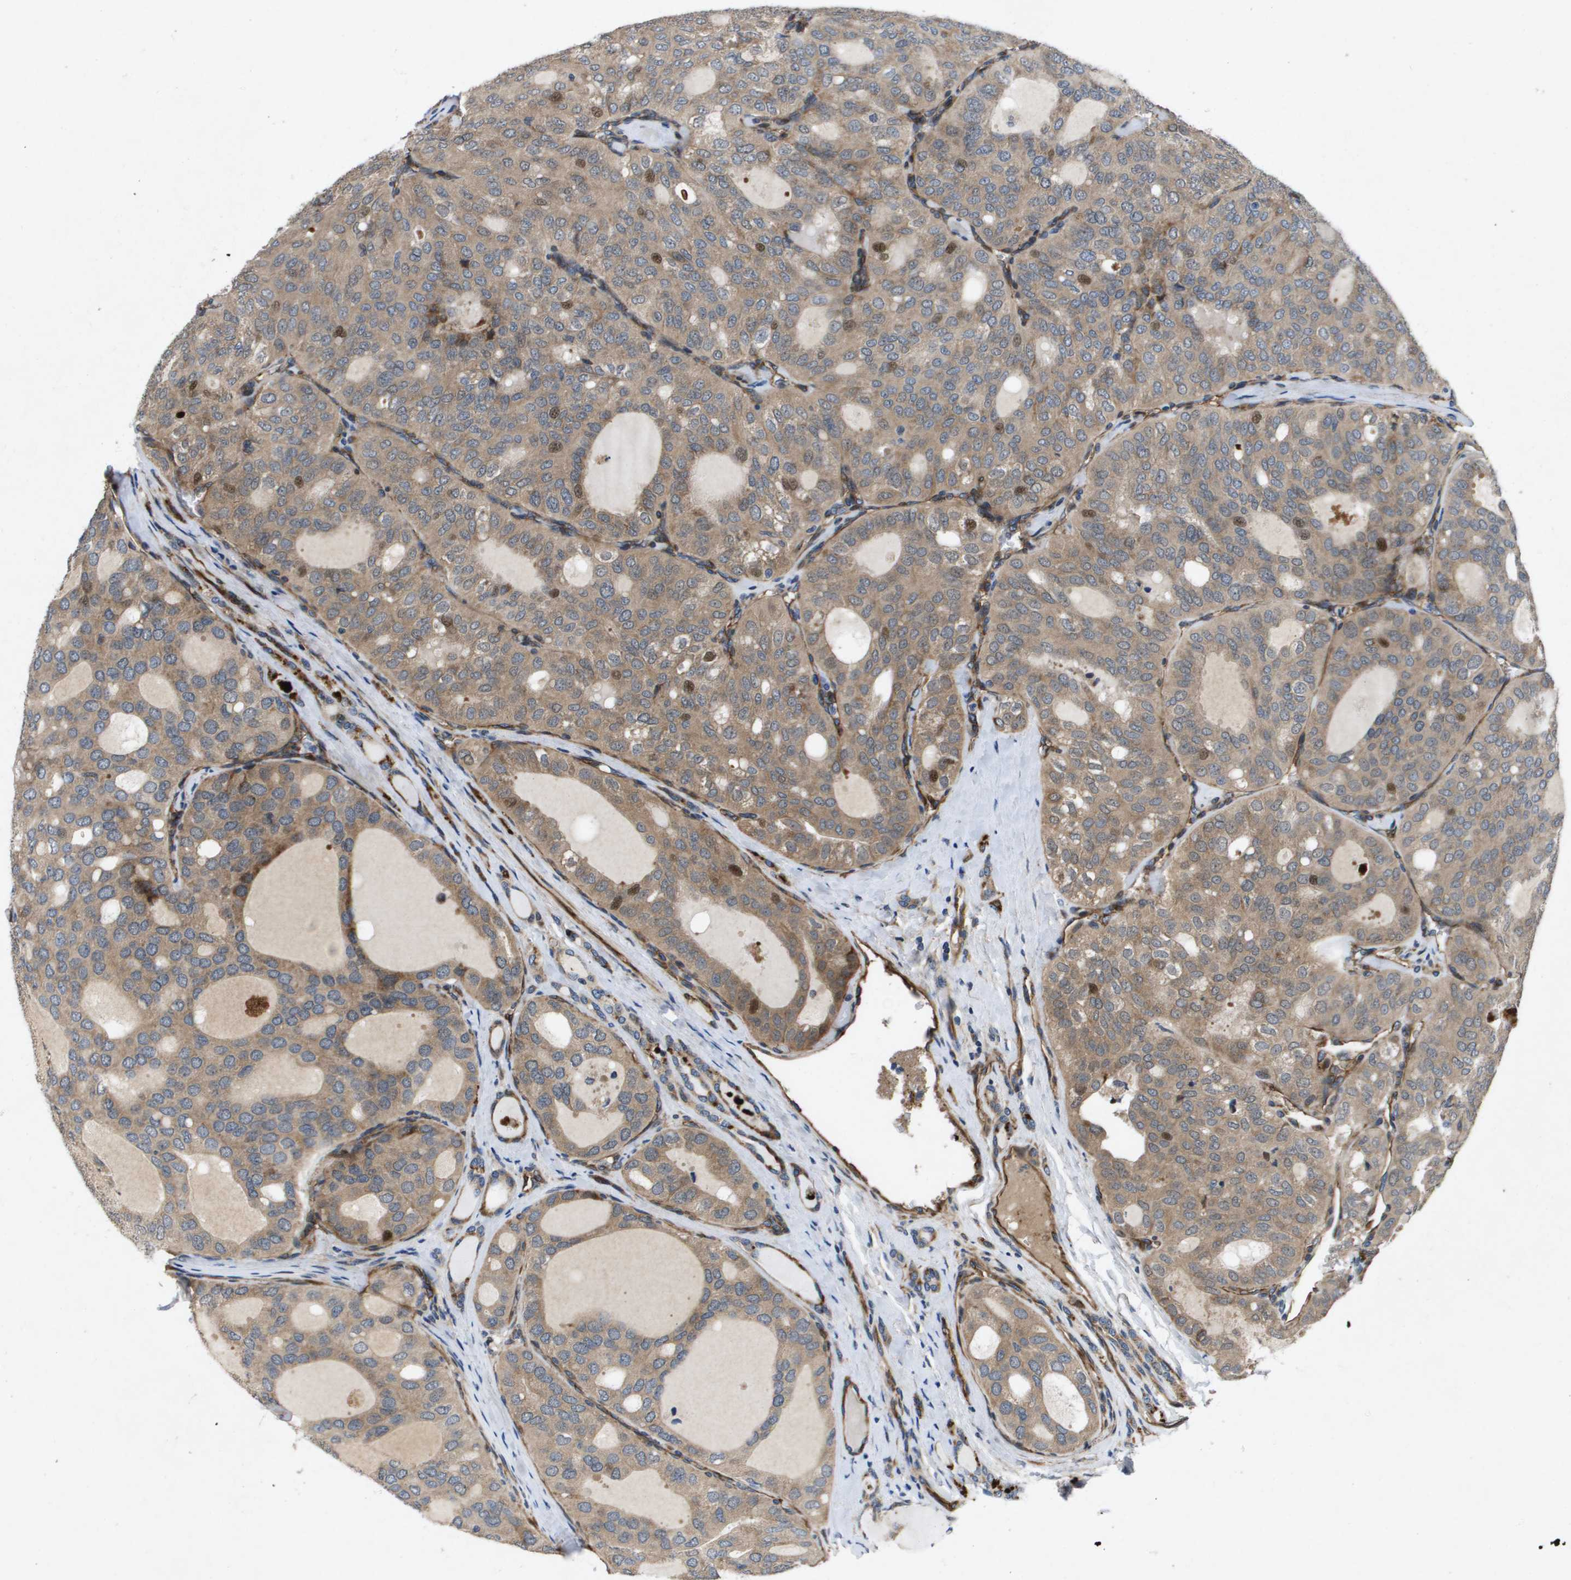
{"staining": {"intensity": "weak", "quantity": ">75%", "location": "cytoplasmic/membranous,nuclear"}, "tissue": "thyroid cancer", "cell_type": "Tumor cells", "image_type": "cancer", "snomed": [{"axis": "morphology", "description": "Follicular adenoma carcinoma, NOS"}, {"axis": "topography", "description": "Thyroid gland"}], "caption": "Immunohistochemical staining of thyroid cancer shows low levels of weak cytoplasmic/membranous and nuclear protein expression in about >75% of tumor cells.", "gene": "ENTPD2", "patient": {"sex": "male", "age": 75}}